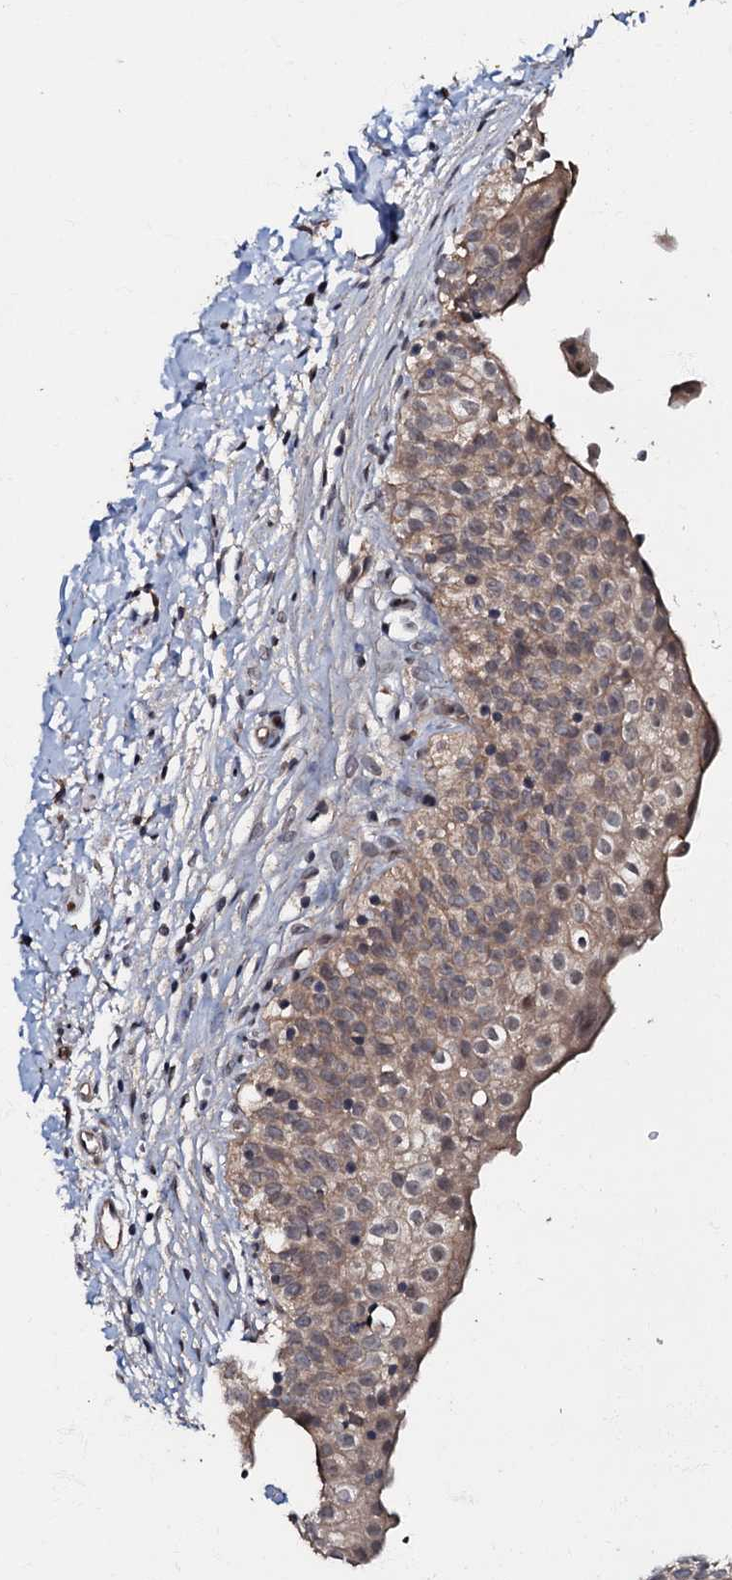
{"staining": {"intensity": "moderate", "quantity": ">75%", "location": "cytoplasmic/membranous,nuclear"}, "tissue": "urinary bladder", "cell_type": "Urothelial cells", "image_type": "normal", "snomed": [{"axis": "morphology", "description": "Normal tissue, NOS"}, {"axis": "topography", "description": "Urinary bladder"}], "caption": "Brown immunohistochemical staining in normal urinary bladder shows moderate cytoplasmic/membranous,nuclear staining in about >75% of urothelial cells.", "gene": "MANSC4", "patient": {"sex": "male", "age": 55}}